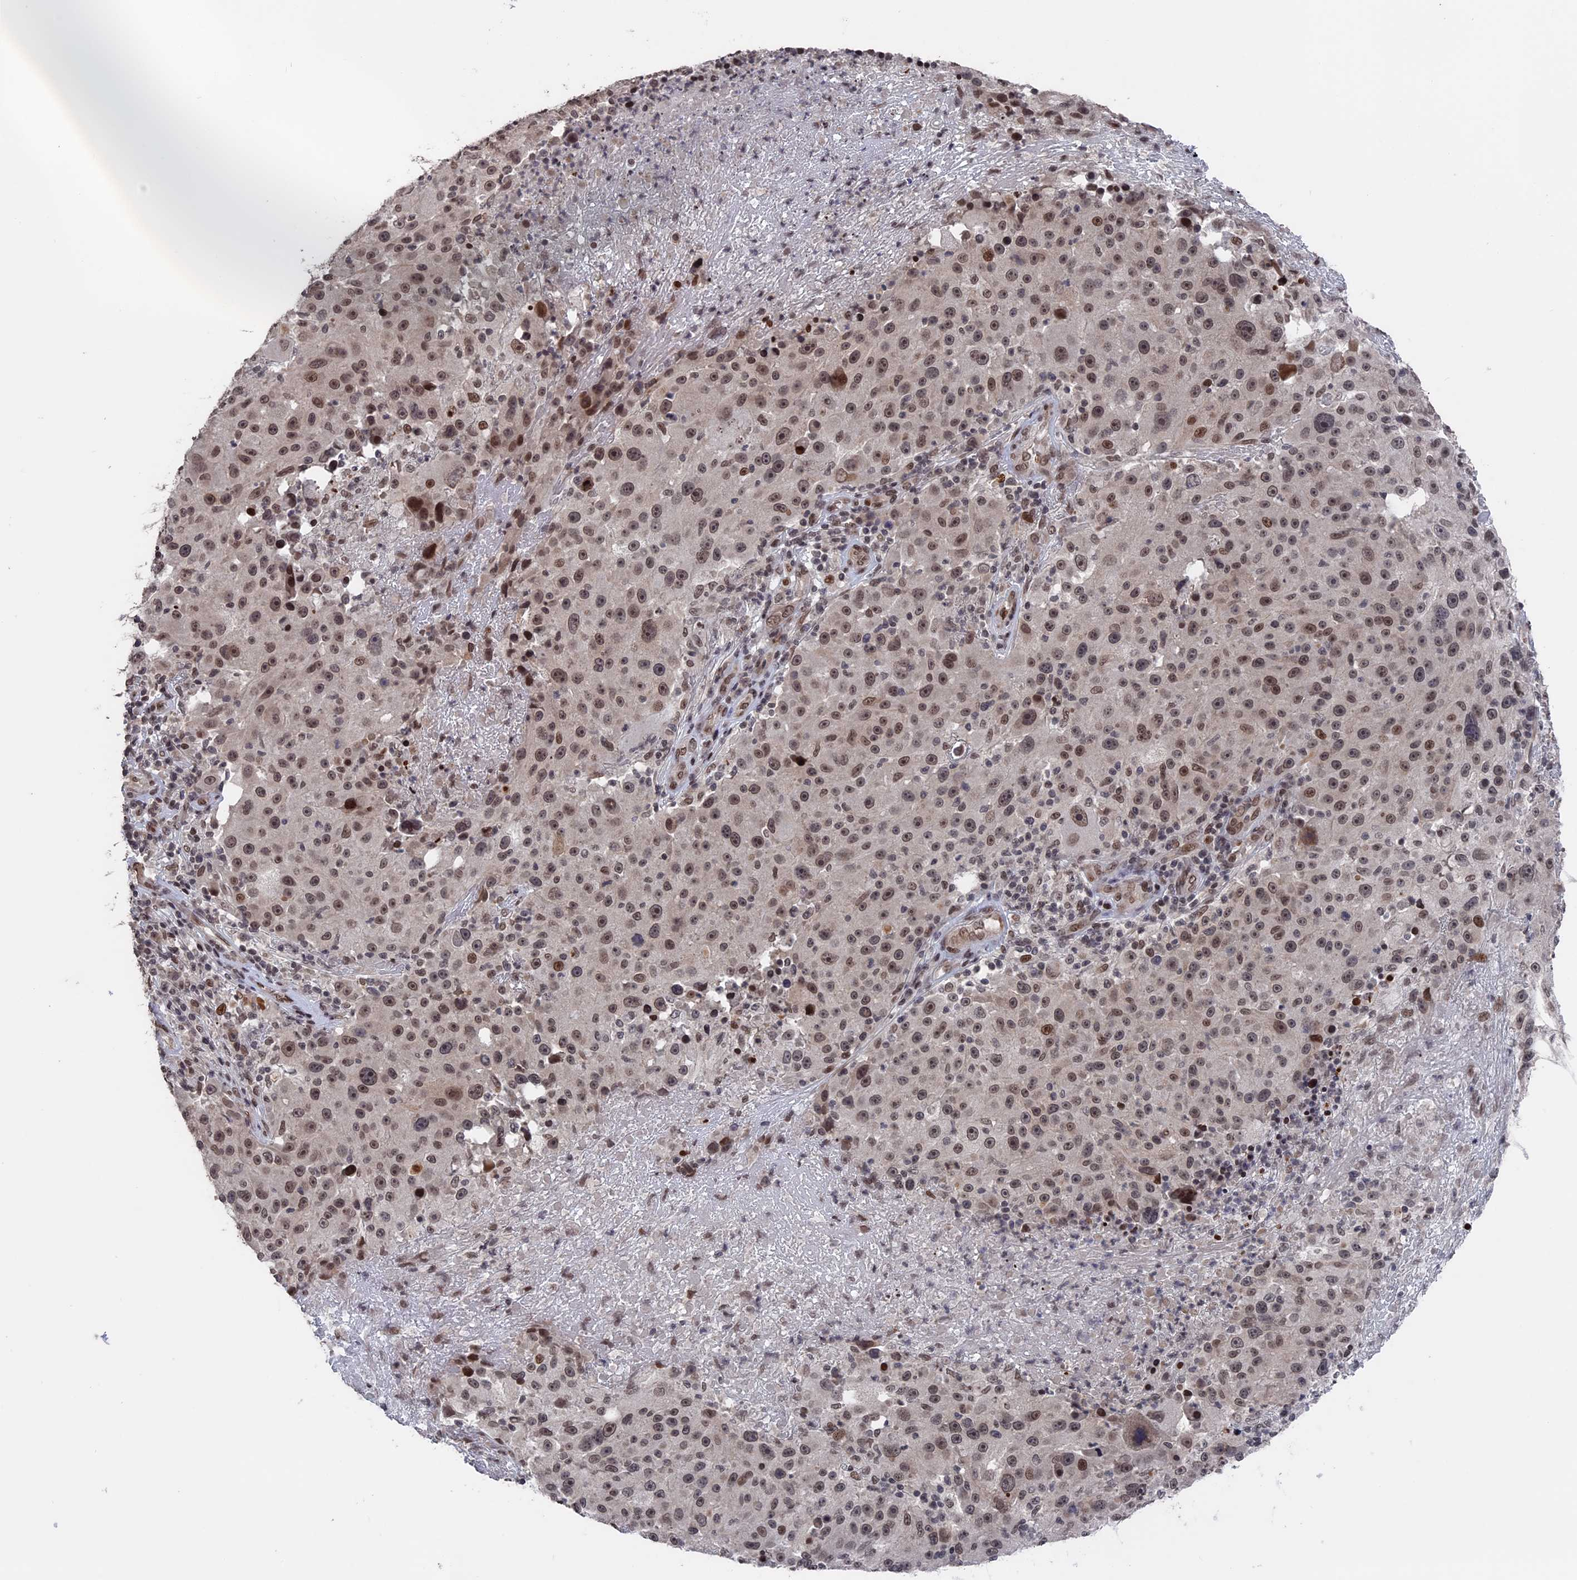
{"staining": {"intensity": "moderate", "quantity": ">75%", "location": "nuclear"}, "tissue": "melanoma", "cell_type": "Tumor cells", "image_type": "cancer", "snomed": [{"axis": "morphology", "description": "Malignant melanoma, NOS"}, {"axis": "topography", "description": "Skin"}], "caption": "A brown stain shows moderate nuclear staining of a protein in human malignant melanoma tumor cells.", "gene": "NR2C2AP", "patient": {"sex": "male", "age": 53}}